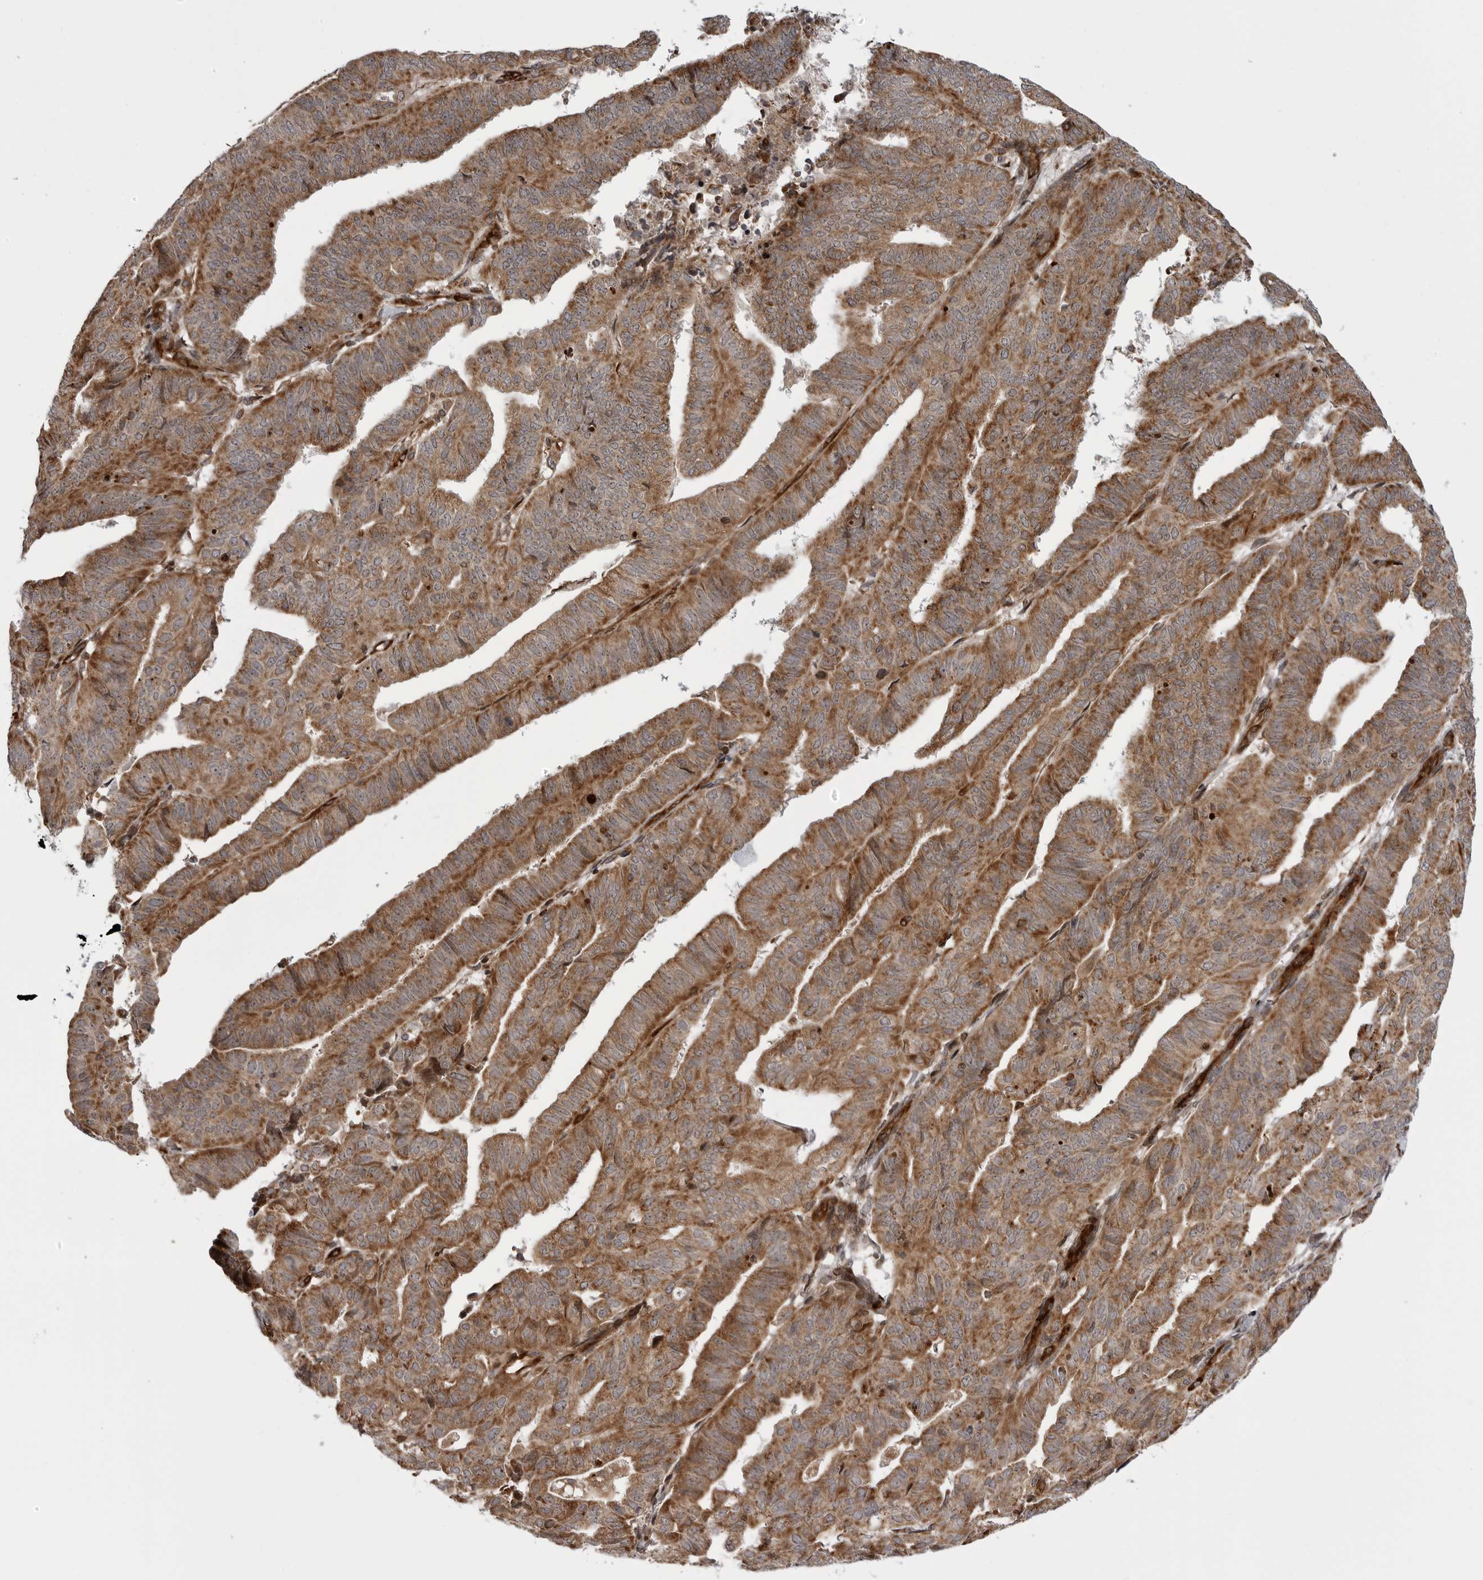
{"staining": {"intensity": "moderate", "quantity": "25%-75%", "location": "cytoplasmic/membranous"}, "tissue": "endometrial cancer", "cell_type": "Tumor cells", "image_type": "cancer", "snomed": [{"axis": "morphology", "description": "Adenocarcinoma, NOS"}, {"axis": "topography", "description": "Endometrium"}], "caption": "Moderate cytoplasmic/membranous expression for a protein is seen in approximately 25%-75% of tumor cells of endometrial cancer (adenocarcinoma) using IHC.", "gene": "ABL1", "patient": {"sex": "female", "age": 51}}